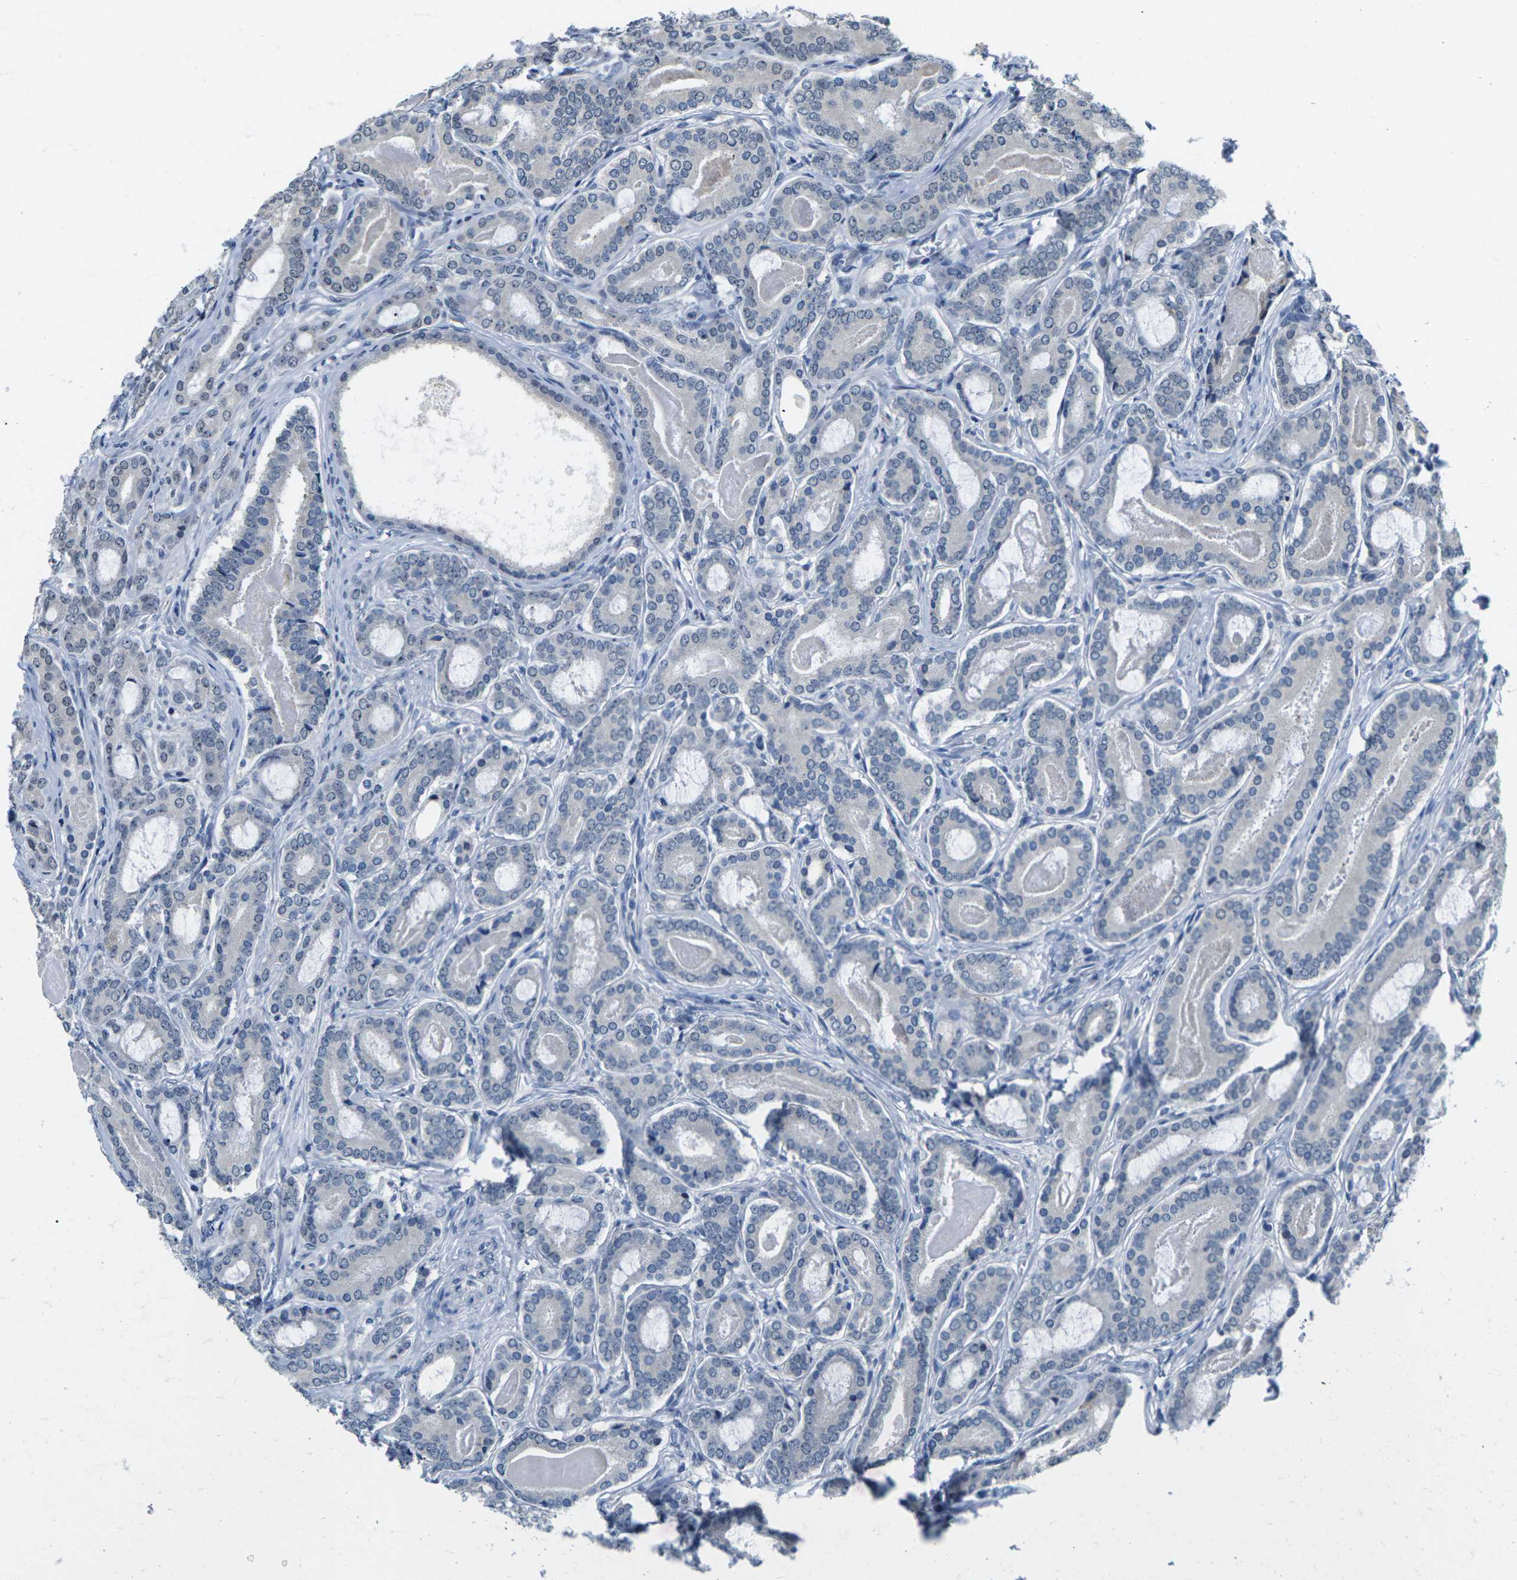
{"staining": {"intensity": "negative", "quantity": "none", "location": "none"}, "tissue": "prostate cancer", "cell_type": "Tumor cells", "image_type": "cancer", "snomed": [{"axis": "morphology", "description": "Adenocarcinoma, High grade"}, {"axis": "topography", "description": "Prostate"}], "caption": "The image shows no significant positivity in tumor cells of prostate high-grade adenocarcinoma.", "gene": "NSRP1", "patient": {"sex": "male", "age": 60}}